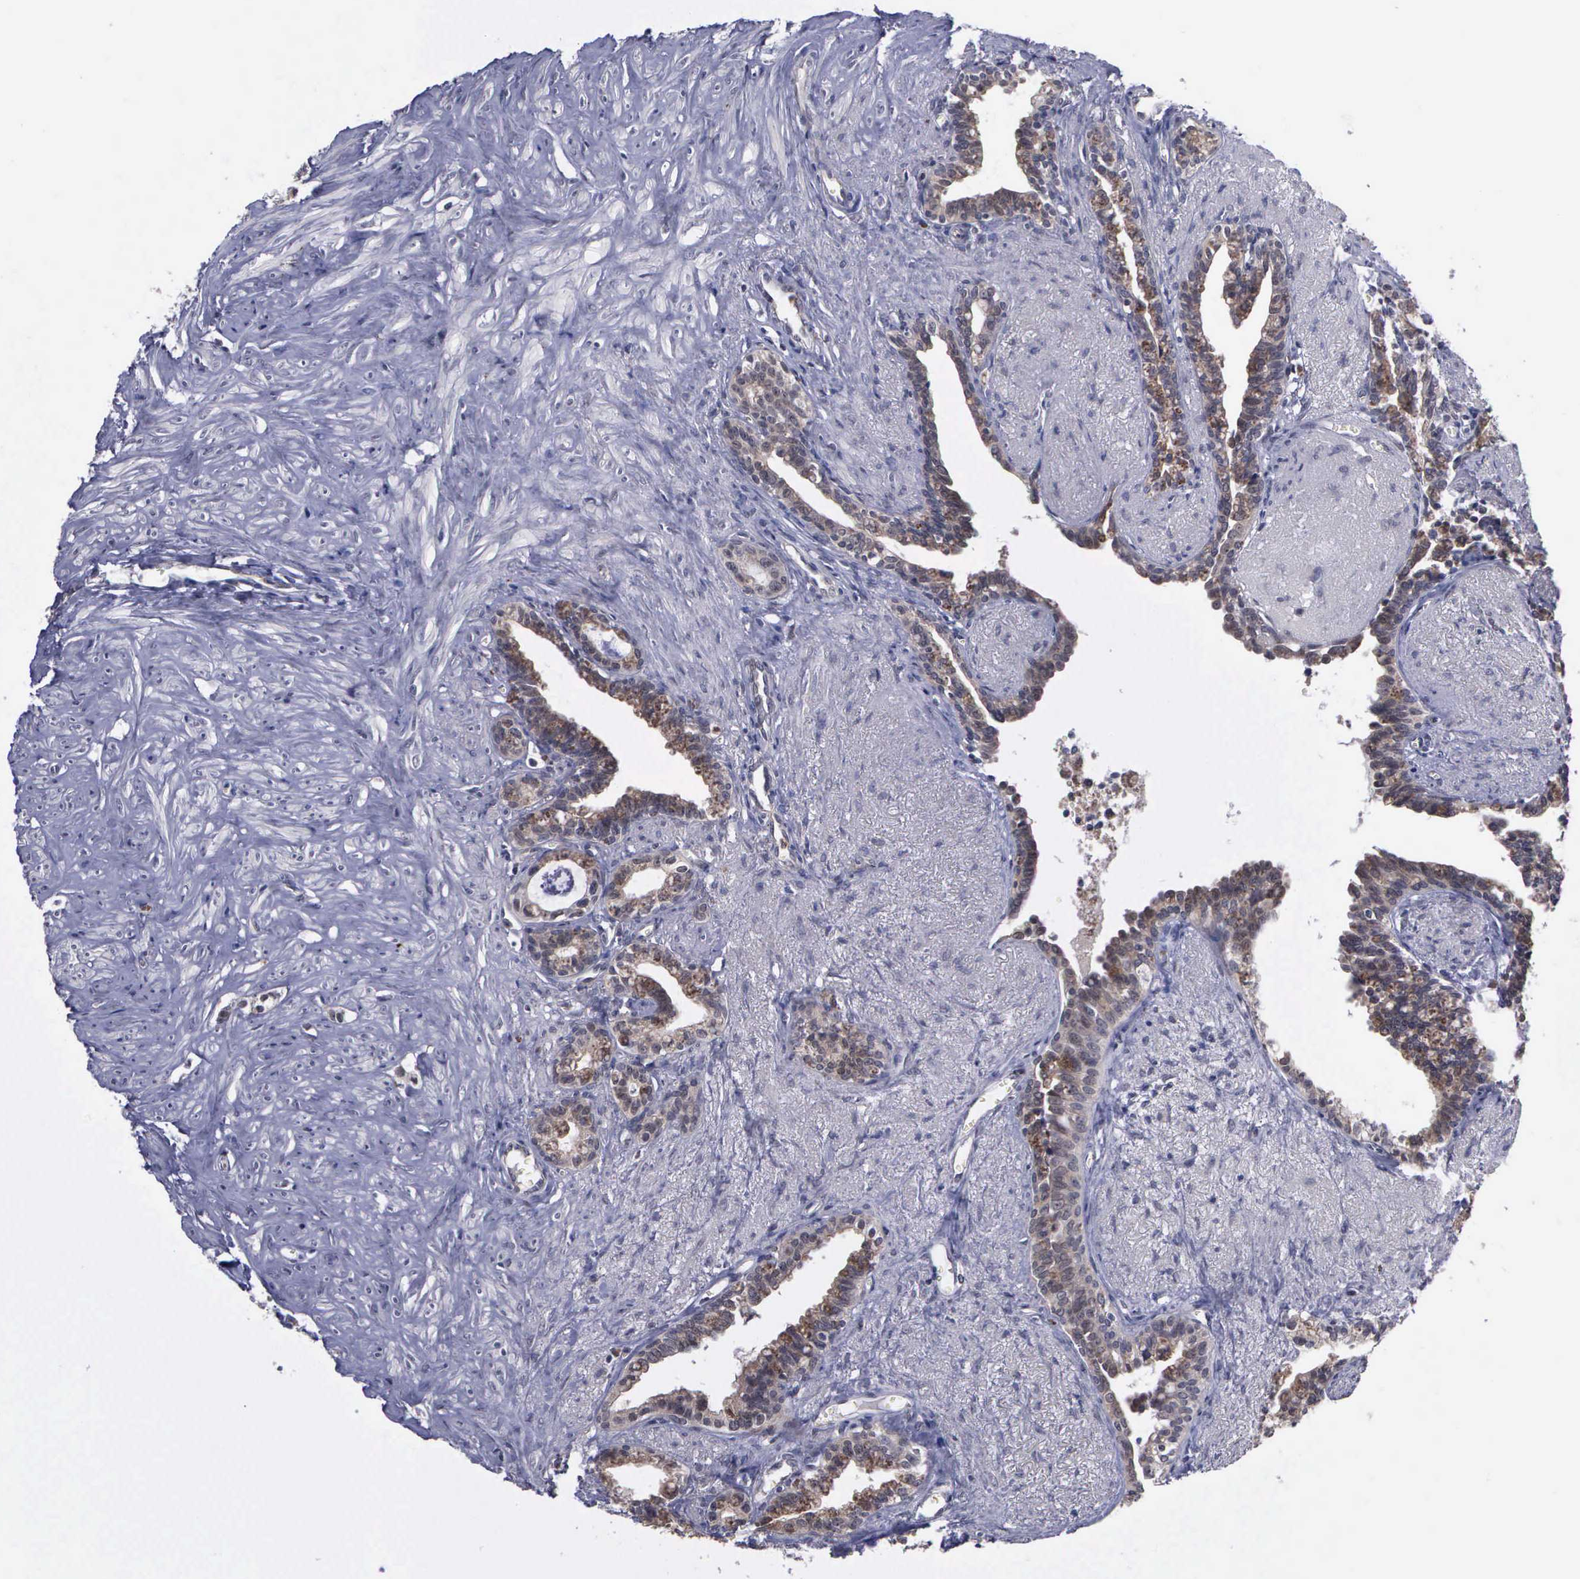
{"staining": {"intensity": "weak", "quantity": "25%-75%", "location": "cytoplasmic/membranous"}, "tissue": "seminal vesicle", "cell_type": "Glandular cells", "image_type": "normal", "snomed": [{"axis": "morphology", "description": "Normal tissue, NOS"}, {"axis": "topography", "description": "Seminal veicle"}], "caption": "Immunohistochemistry staining of normal seminal vesicle, which displays low levels of weak cytoplasmic/membranous expression in about 25%-75% of glandular cells indicating weak cytoplasmic/membranous protein positivity. The staining was performed using DAB (brown) for protein detection and nuclei were counterstained in hematoxylin (blue).", "gene": "MAP3K9", "patient": {"sex": "male", "age": 60}}